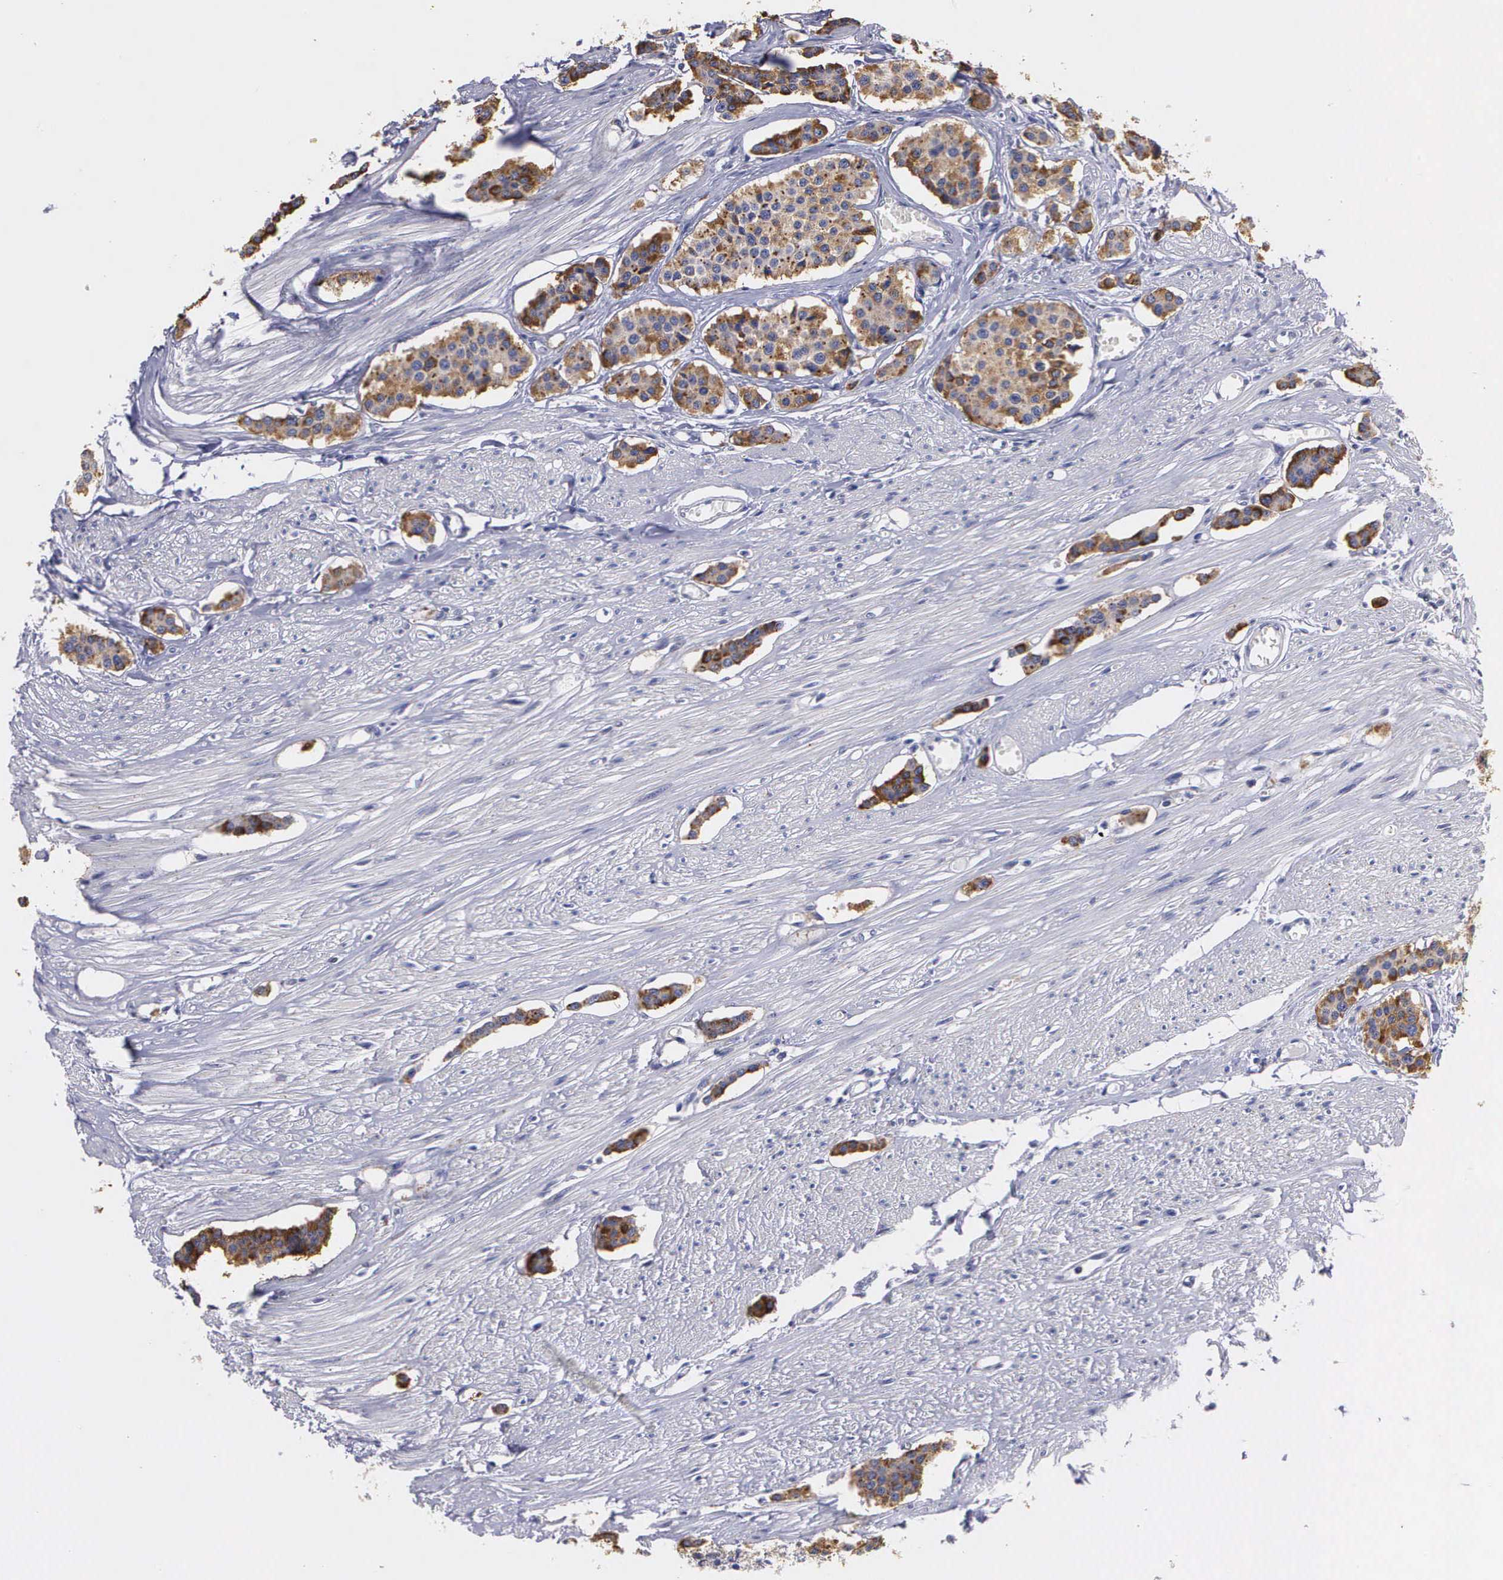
{"staining": {"intensity": "moderate", "quantity": ">75%", "location": "cytoplasmic/membranous"}, "tissue": "carcinoid", "cell_type": "Tumor cells", "image_type": "cancer", "snomed": [{"axis": "morphology", "description": "Carcinoid, malignant, NOS"}, {"axis": "topography", "description": "Small intestine"}], "caption": "The micrograph displays a brown stain indicating the presence of a protein in the cytoplasmic/membranous of tumor cells in malignant carcinoid.", "gene": "CRELD2", "patient": {"sex": "male", "age": 60}}